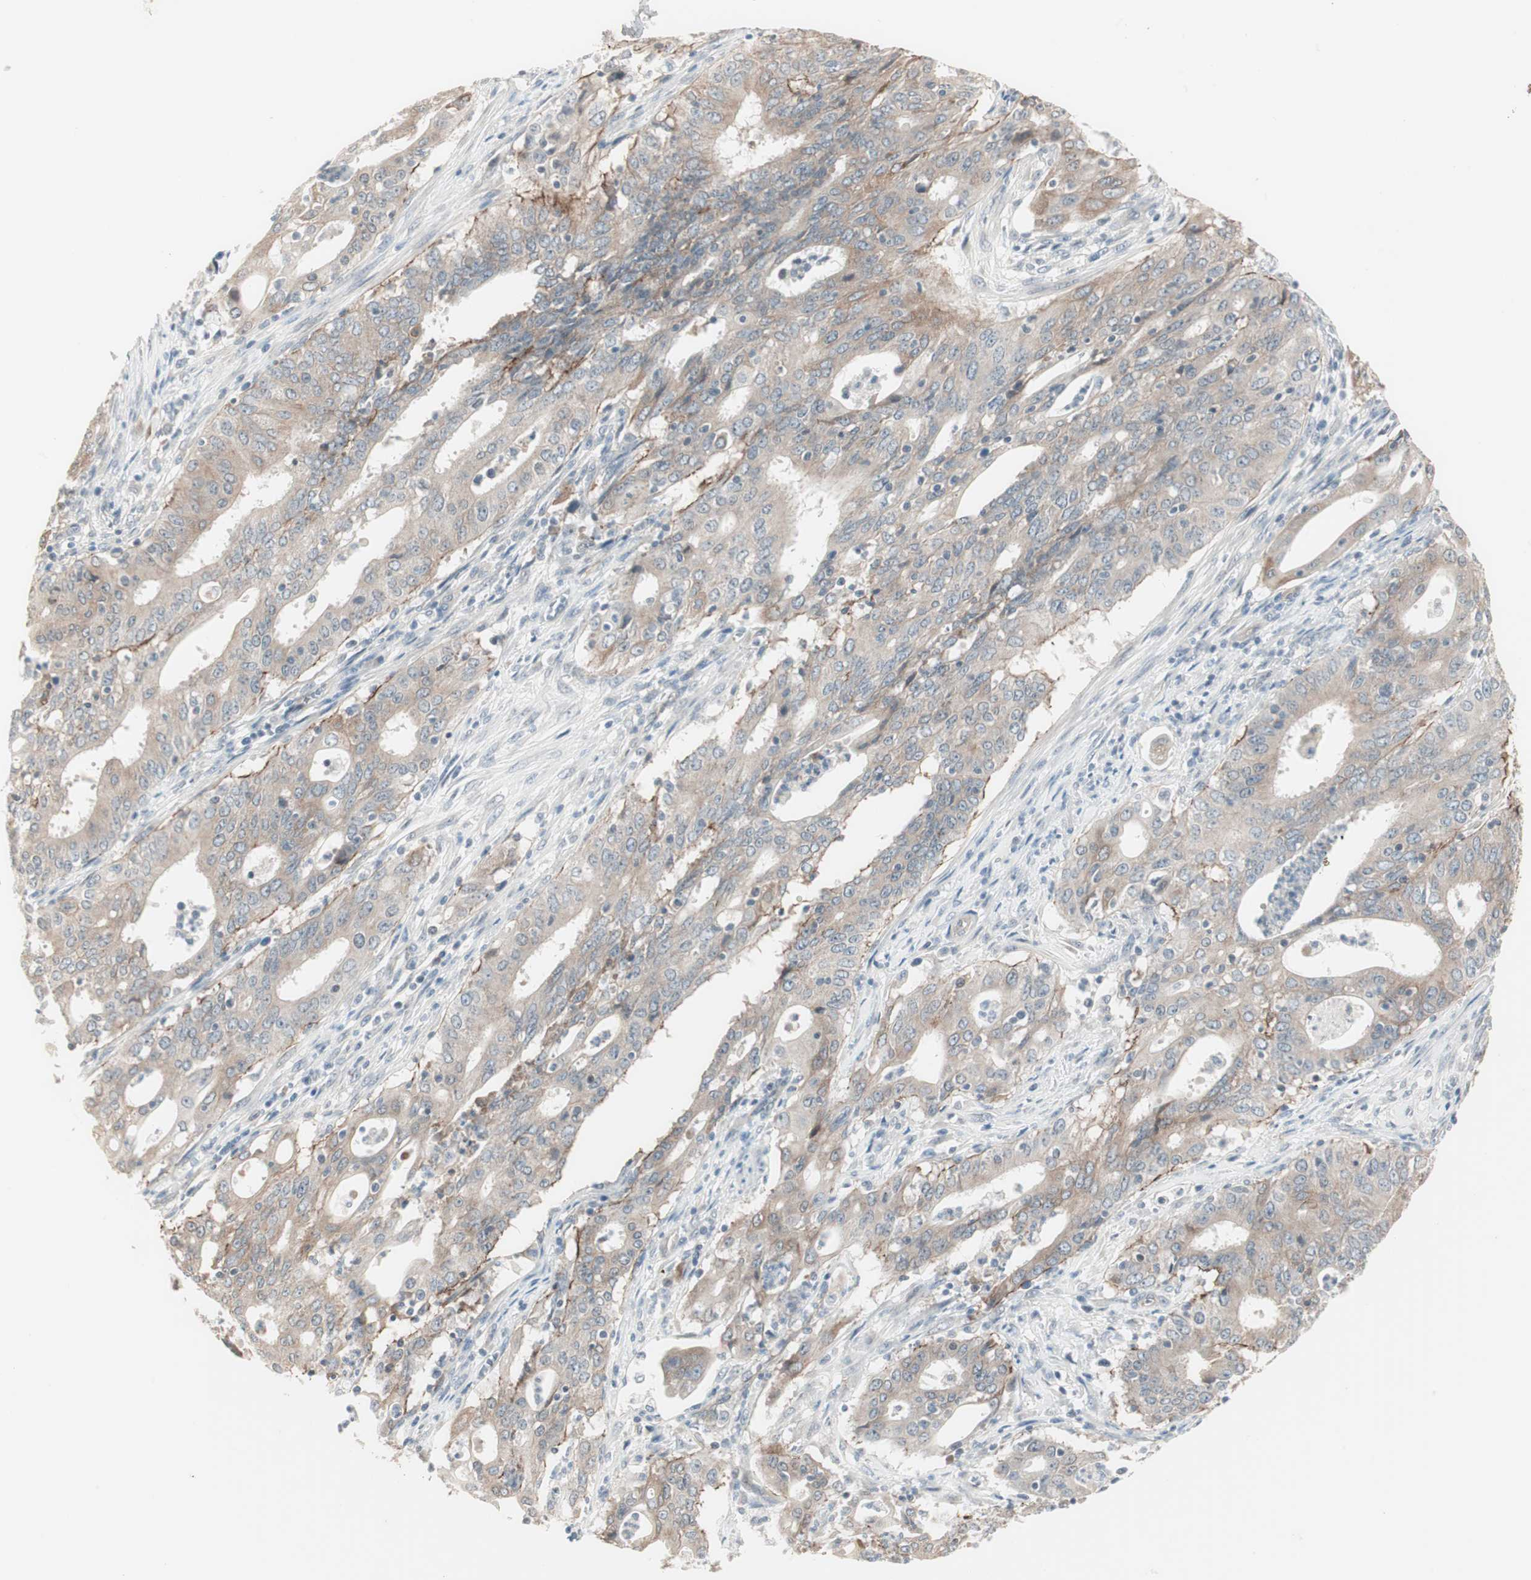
{"staining": {"intensity": "weak", "quantity": ">75%", "location": "cytoplasmic/membranous"}, "tissue": "cervical cancer", "cell_type": "Tumor cells", "image_type": "cancer", "snomed": [{"axis": "morphology", "description": "Adenocarcinoma, NOS"}, {"axis": "topography", "description": "Cervix"}], "caption": "The micrograph exhibits immunohistochemical staining of cervical cancer. There is weak cytoplasmic/membranous staining is seen in approximately >75% of tumor cells.", "gene": "ITGB4", "patient": {"sex": "female", "age": 44}}